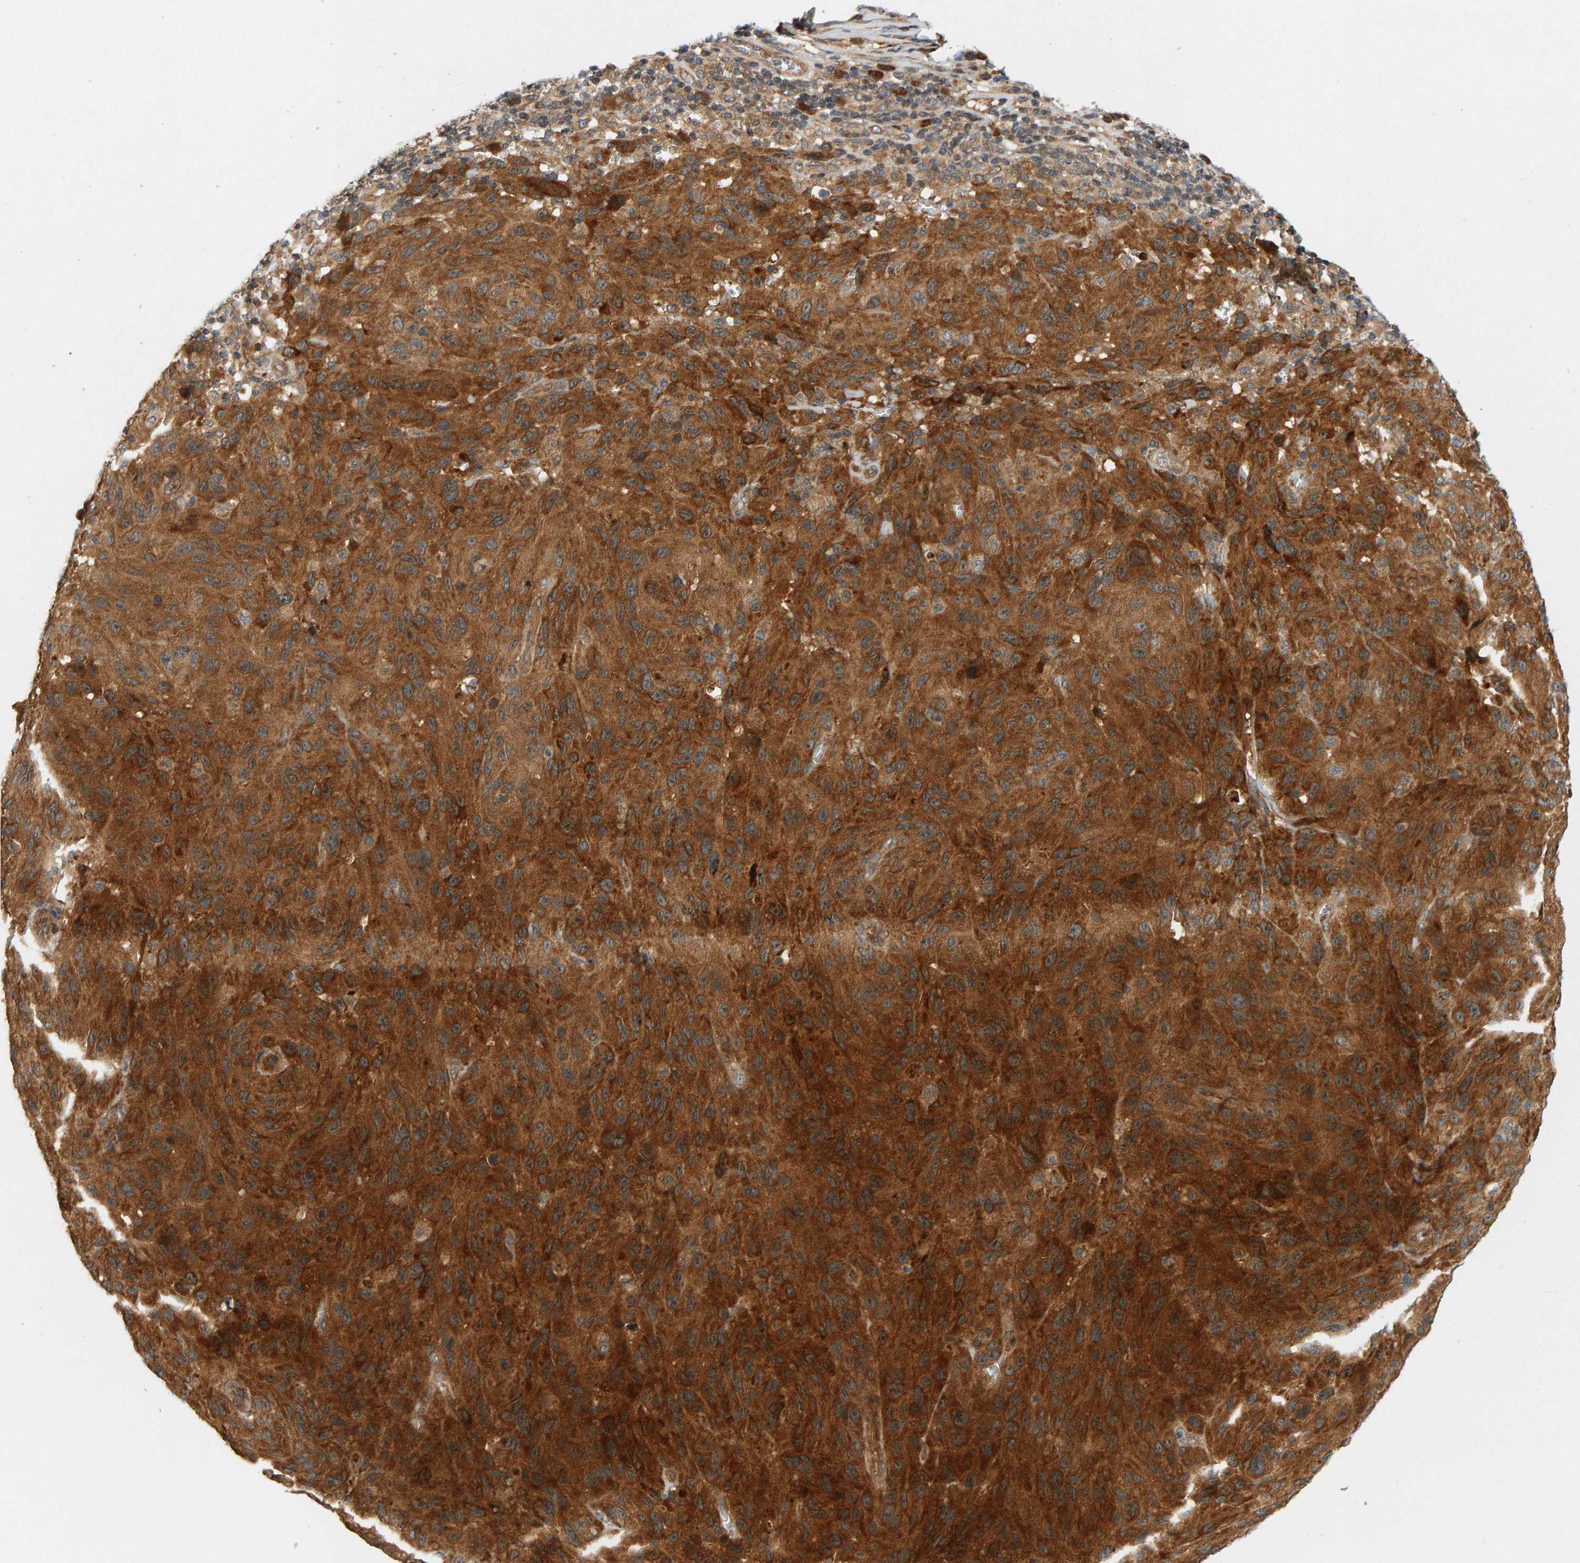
{"staining": {"intensity": "strong", "quantity": ">75%", "location": "cytoplasmic/membranous"}, "tissue": "melanoma", "cell_type": "Tumor cells", "image_type": "cancer", "snomed": [{"axis": "morphology", "description": "Malignant melanoma, NOS"}, {"axis": "topography", "description": "Skin"}], "caption": "Malignant melanoma stained for a protein shows strong cytoplasmic/membranous positivity in tumor cells.", "gene": "BAHCC1", "patient": {"sex": "male", "age": 66}}